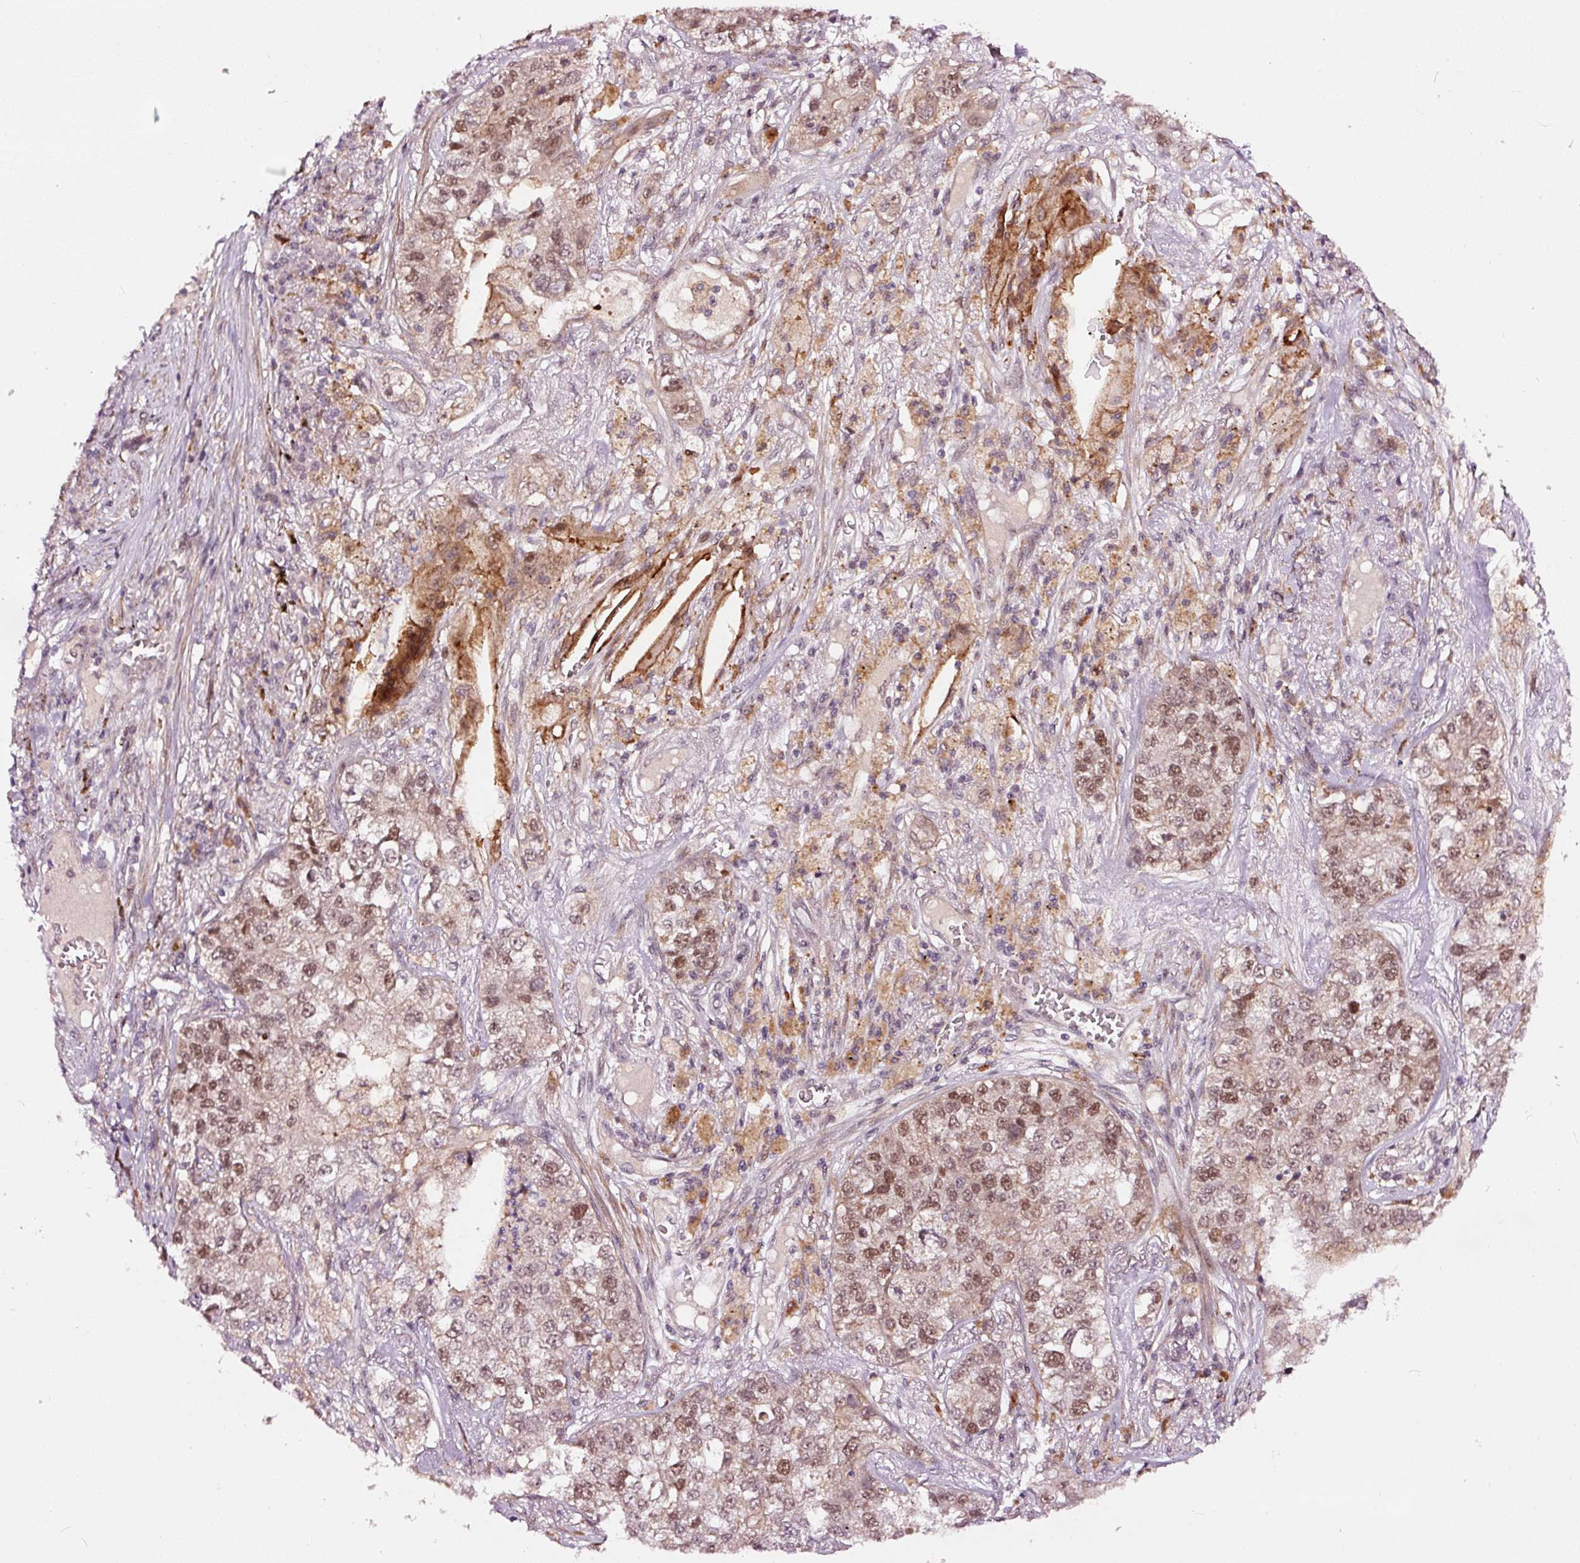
{"staining": {"intensity": "weak", "quantity": "25%-75%", "location": "nuclear"}, "tissue": "lung cancer", "cell_type": "Tumor cells", "image_type": "cancer", "snomed": [{"axis": "morphology", "description": "Adenocarcinoma, NOS"}, {"axis": "topography", "description": "Lung"}], "caption": "Lung cancer was stained to show a protein in brown. There is low levels of weak nuclear expression in approximately 25%-75% of tumor cells.", "gene": "RFC4", "patient": {"sex": "male", "age": 49}}